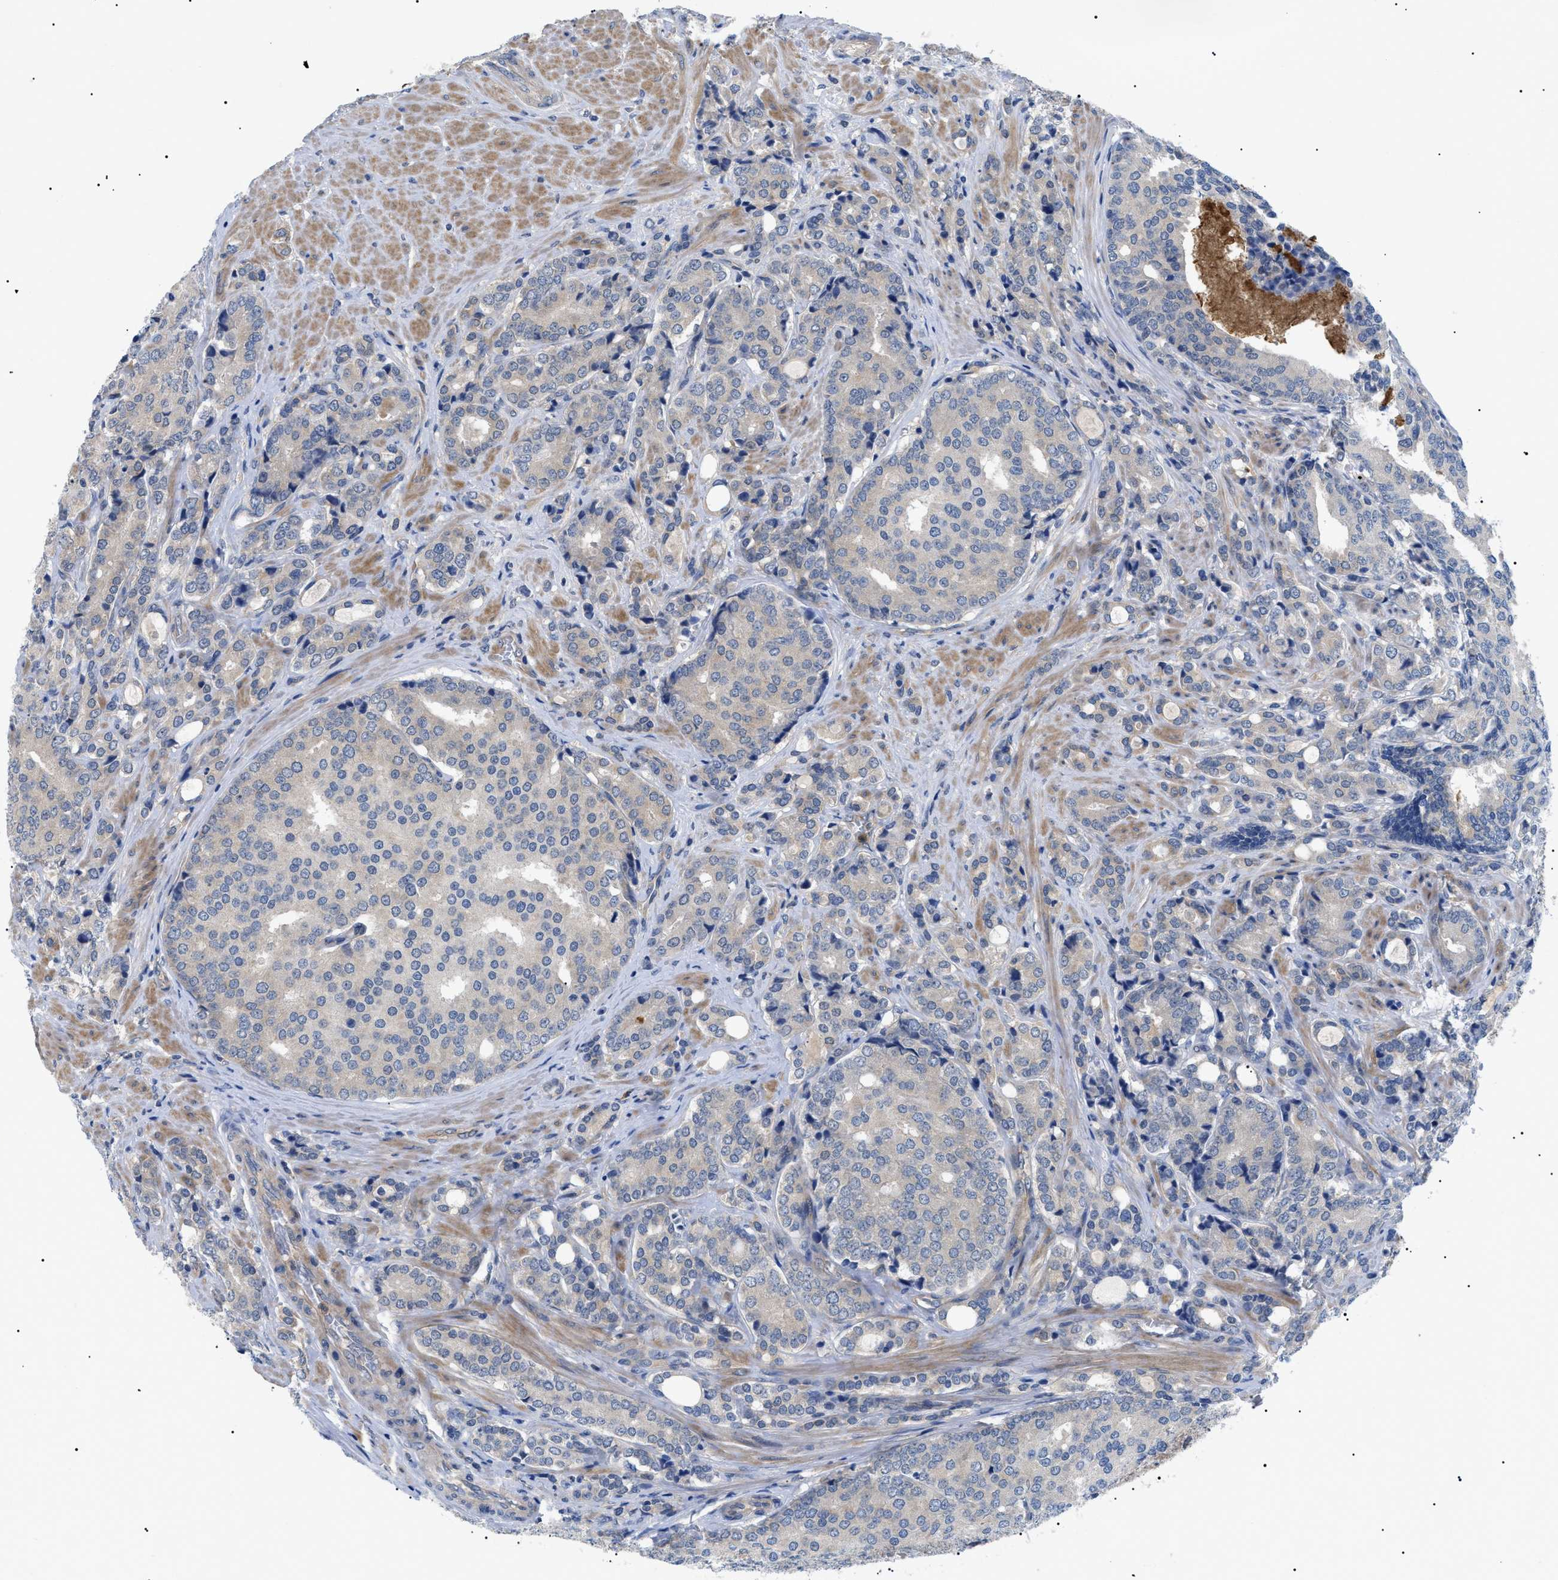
{"staining": {"intensity": "weak", "quantity": "<25%", "location": "cytoplasmic/membranous"}, "tissue": "prostate cancer", "cell_type": "Tumor cells", "image_type": "cancer", "snomed": [{"axis": "morphology", "description": "Adenocarcinoma, High grade"}, {"axis": "topography", "description": "Prostate"}], "caption": "Protein analysis of prostate adenocarcinoma (high-grade) reveals no significant expression in tumor cells.", "gene": "RIPK1", "patient": {"sex": "male", "age": 50}}